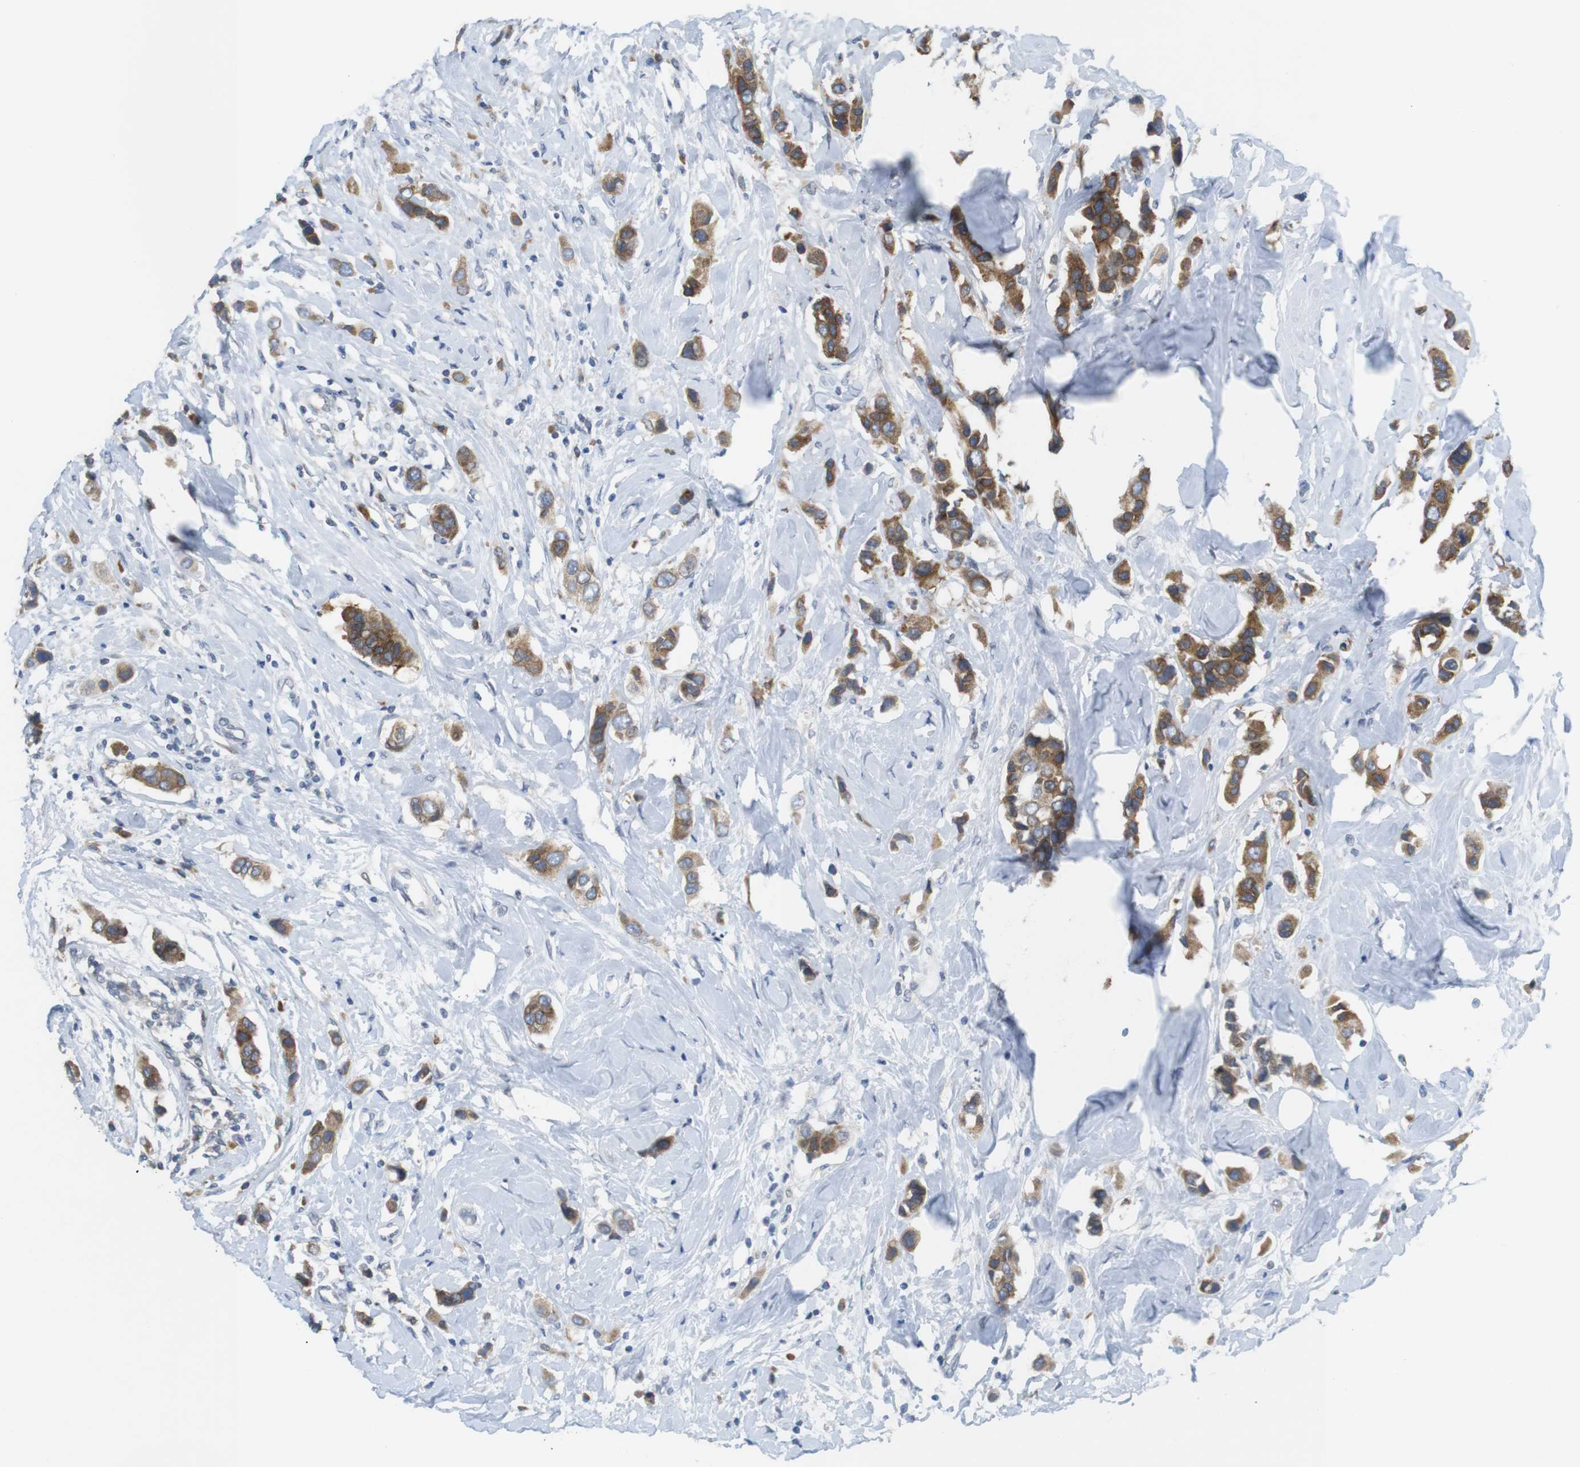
{"staining": {"intensity": "strong", "quantity": ">75%", "location": "cytoplasmic/membranous"}, "tissue": "breast cancer", "cell_type": "Tumor cells", "image_type": "cancer", "snomed": [{"axis": "morphology", "description": "Normal tissue, NOS"}, {"axis": "morphology", "description": "Duct carcinoma"}, {"axis": "topography", "description": "Breast"}], "caption": "Brown immunohistochemical staining in human infiltrating ductal carcinoma (breast) shows strong cytoplasmic/membranous expression in about >75% of tumor cells. (IHC, brightfield microscopy, high magnification).", "gene": "ERGIC3", "patient": {"sex": "female", "age": 50}}